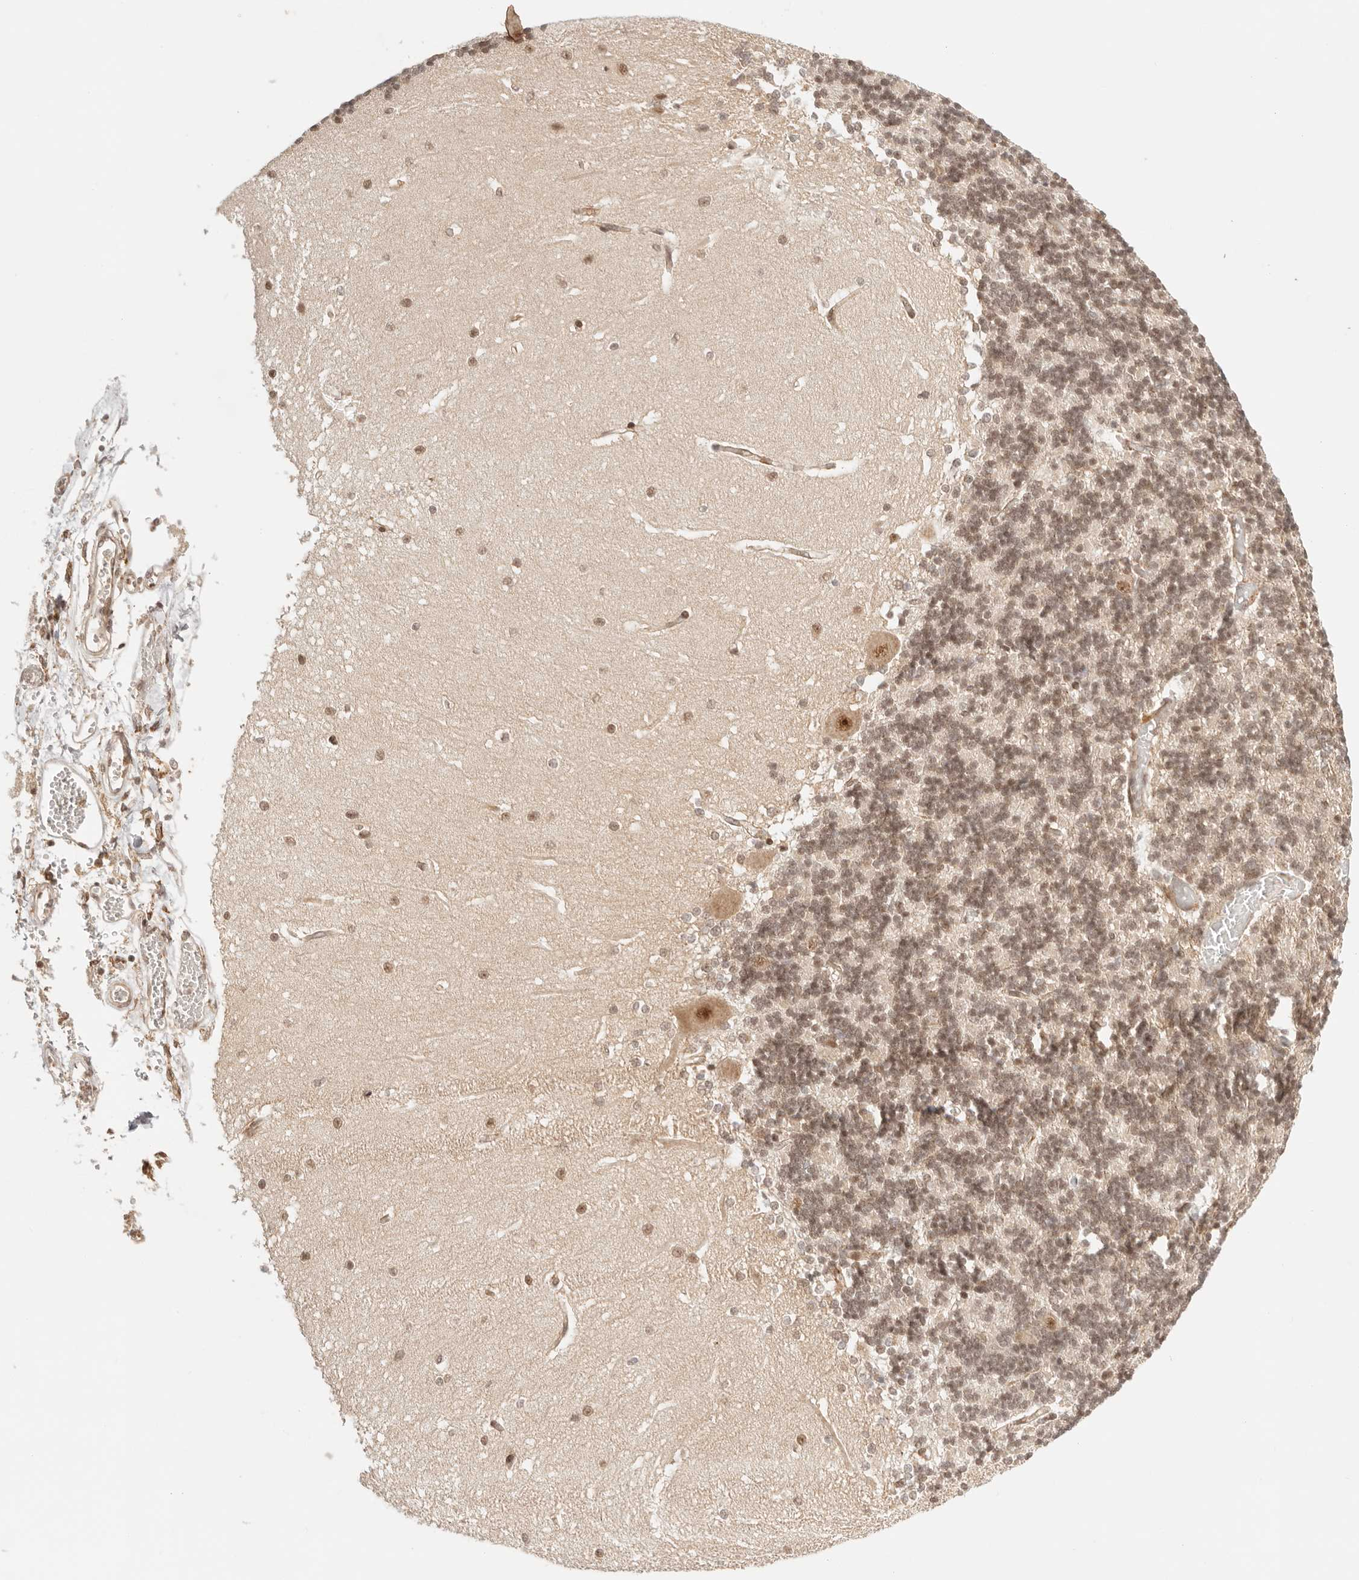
{"staining": {"intensity": "moderate", "quantity": "25%-75%", "location": "nuclear"}, "tissue": "cerebellum", "cell_type": "Cells in granular layer", "image_type": "normal", "snomed": [{"axis": "morphology", "description": "Normal tissue, NOS"}, {"axis": "topography", "description": "Cerebellum"}], "caption": "Cerebellum stained for a protein (brown) shows moderate nuclear positive staining in about 25%-75% of cells in granular layer.", "gene": "GTF2E2", "patient": {"sex": "male", "age": 37}}